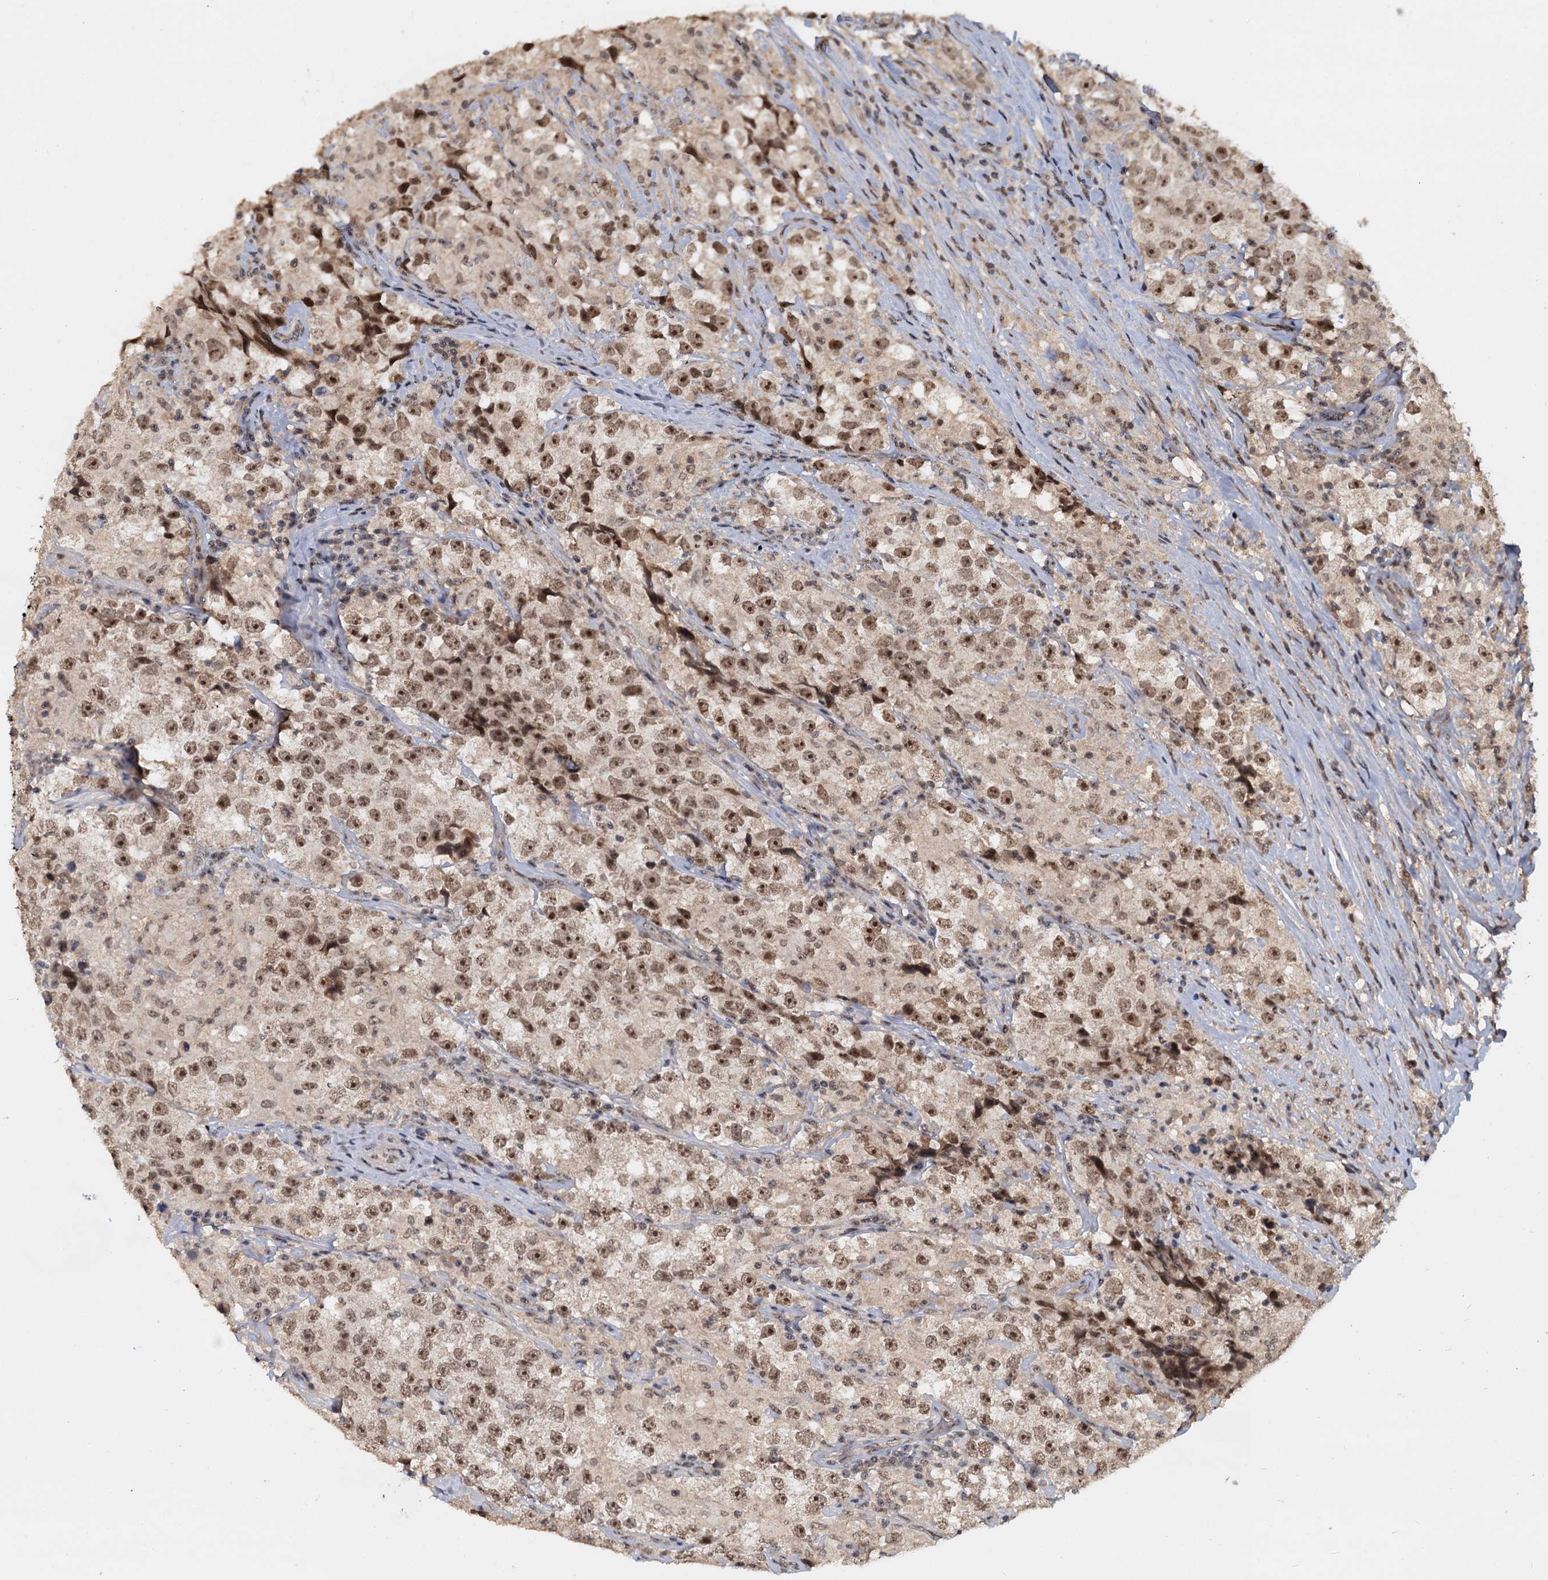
{"staining": {"intensity": "moderate", "quantity": ">75%", "location": "nuclear"}, "tissue": "testis cancer", "cell_type": "Tumor cells", "image_type": "cancer", "snomed": [{"axis": "morphology", "description": "Seminoma, NOS"}, {"axis": "topography", "description": "Testis"}], "caption": "Protein expression analysis of human seminoma (testis) reveals moderate nuclear expression in approximately >75% of tumor cells.", "gene": "FAM216B", "patient": {"sex": "male", "age": 46}}